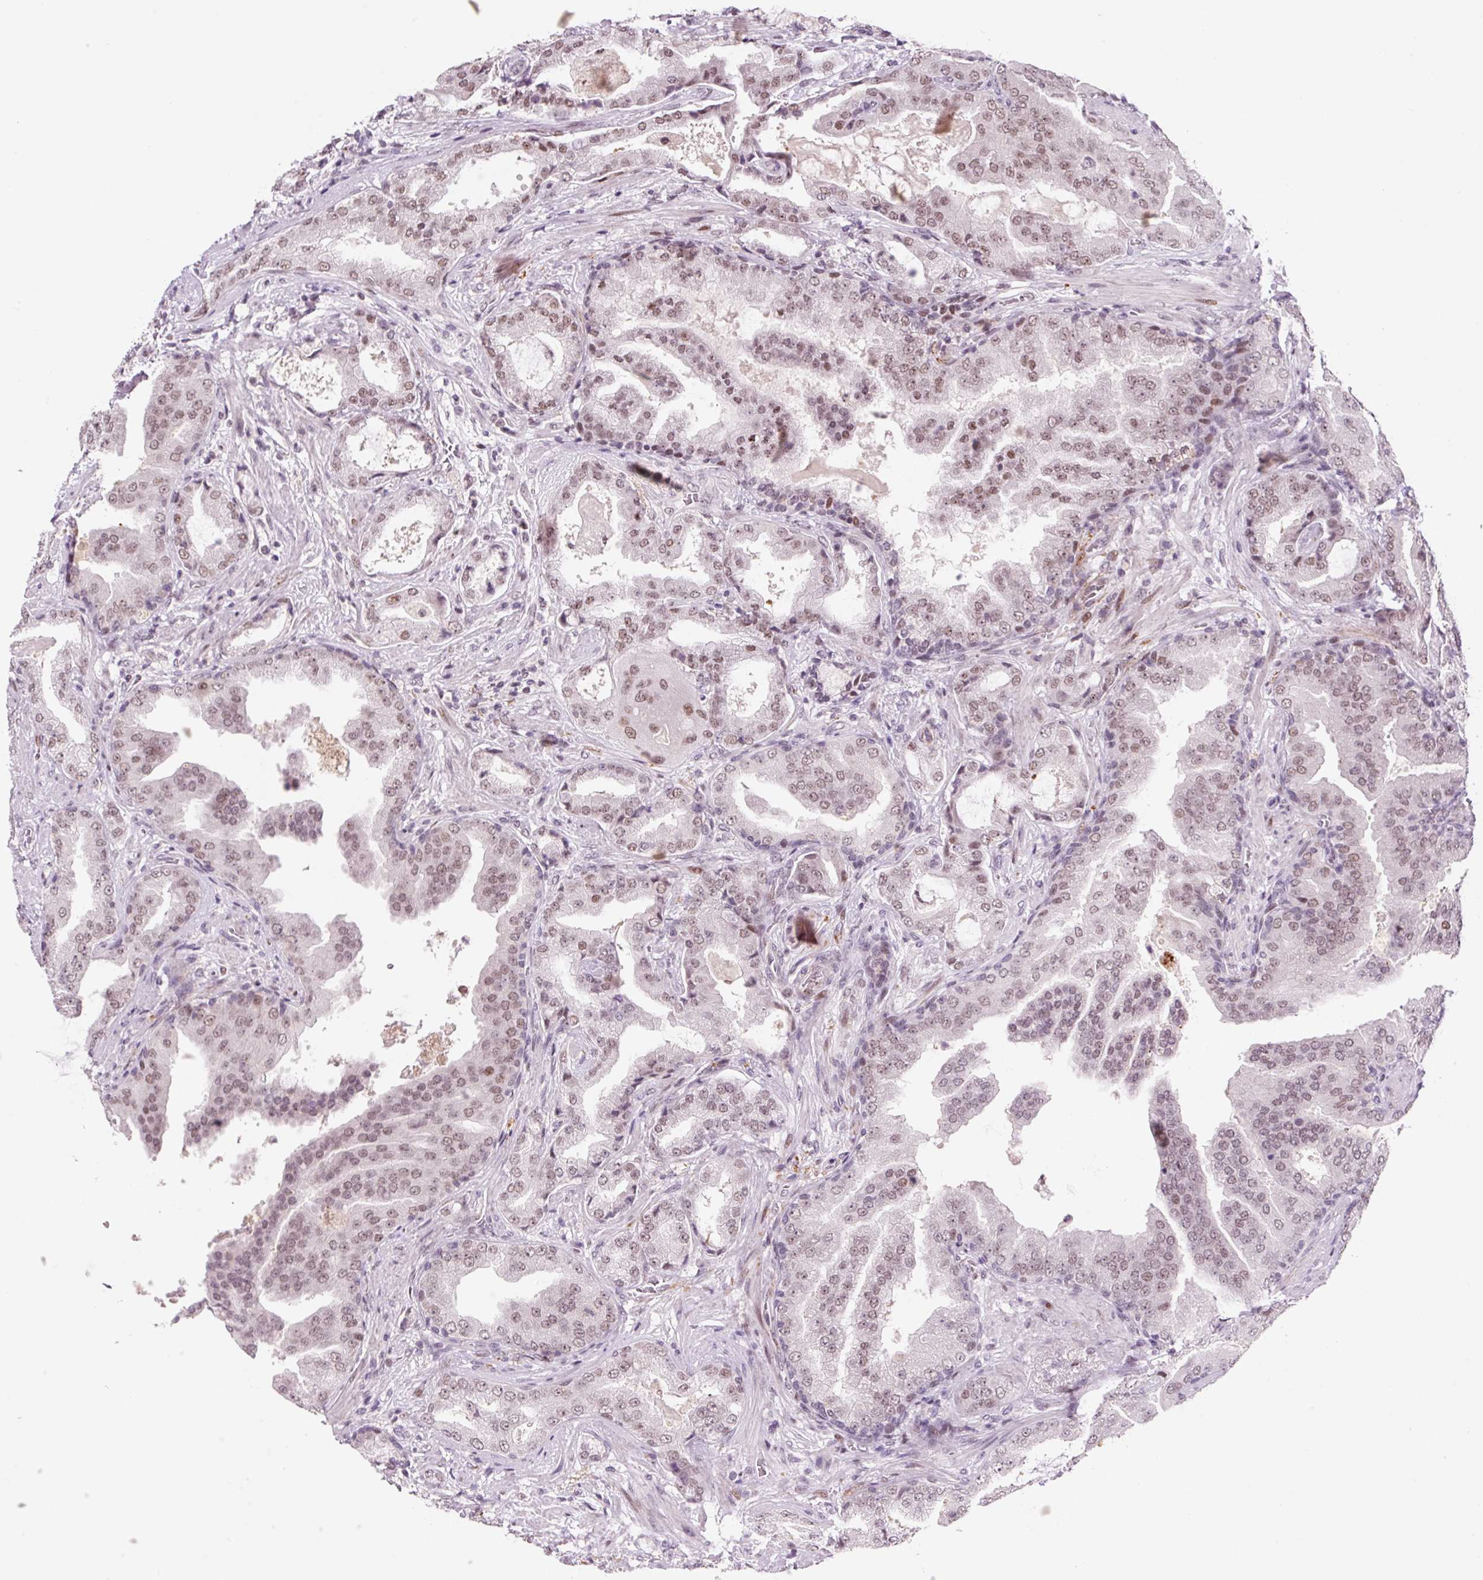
{"staining": {"intensity": "weak", "quantity": ">75%", "location": "nuclear"}, "tissue": "prostate cancer", "cell_type": "Tumor cells", "image_type": "cancer", "snomed": [{"axis": "morphology", "description": "Adenocarcinoma, High grade"}, {"axis": "topography", "description": "Prostate"}], "caption": "Weak nuclear positivity is appreciated in approximately >75% of tumor cells in prostate cancer (adenocarcinoma (high-grade)).", "gene": "CCNL2", "patient": {"sex": "male", "age": 68}}